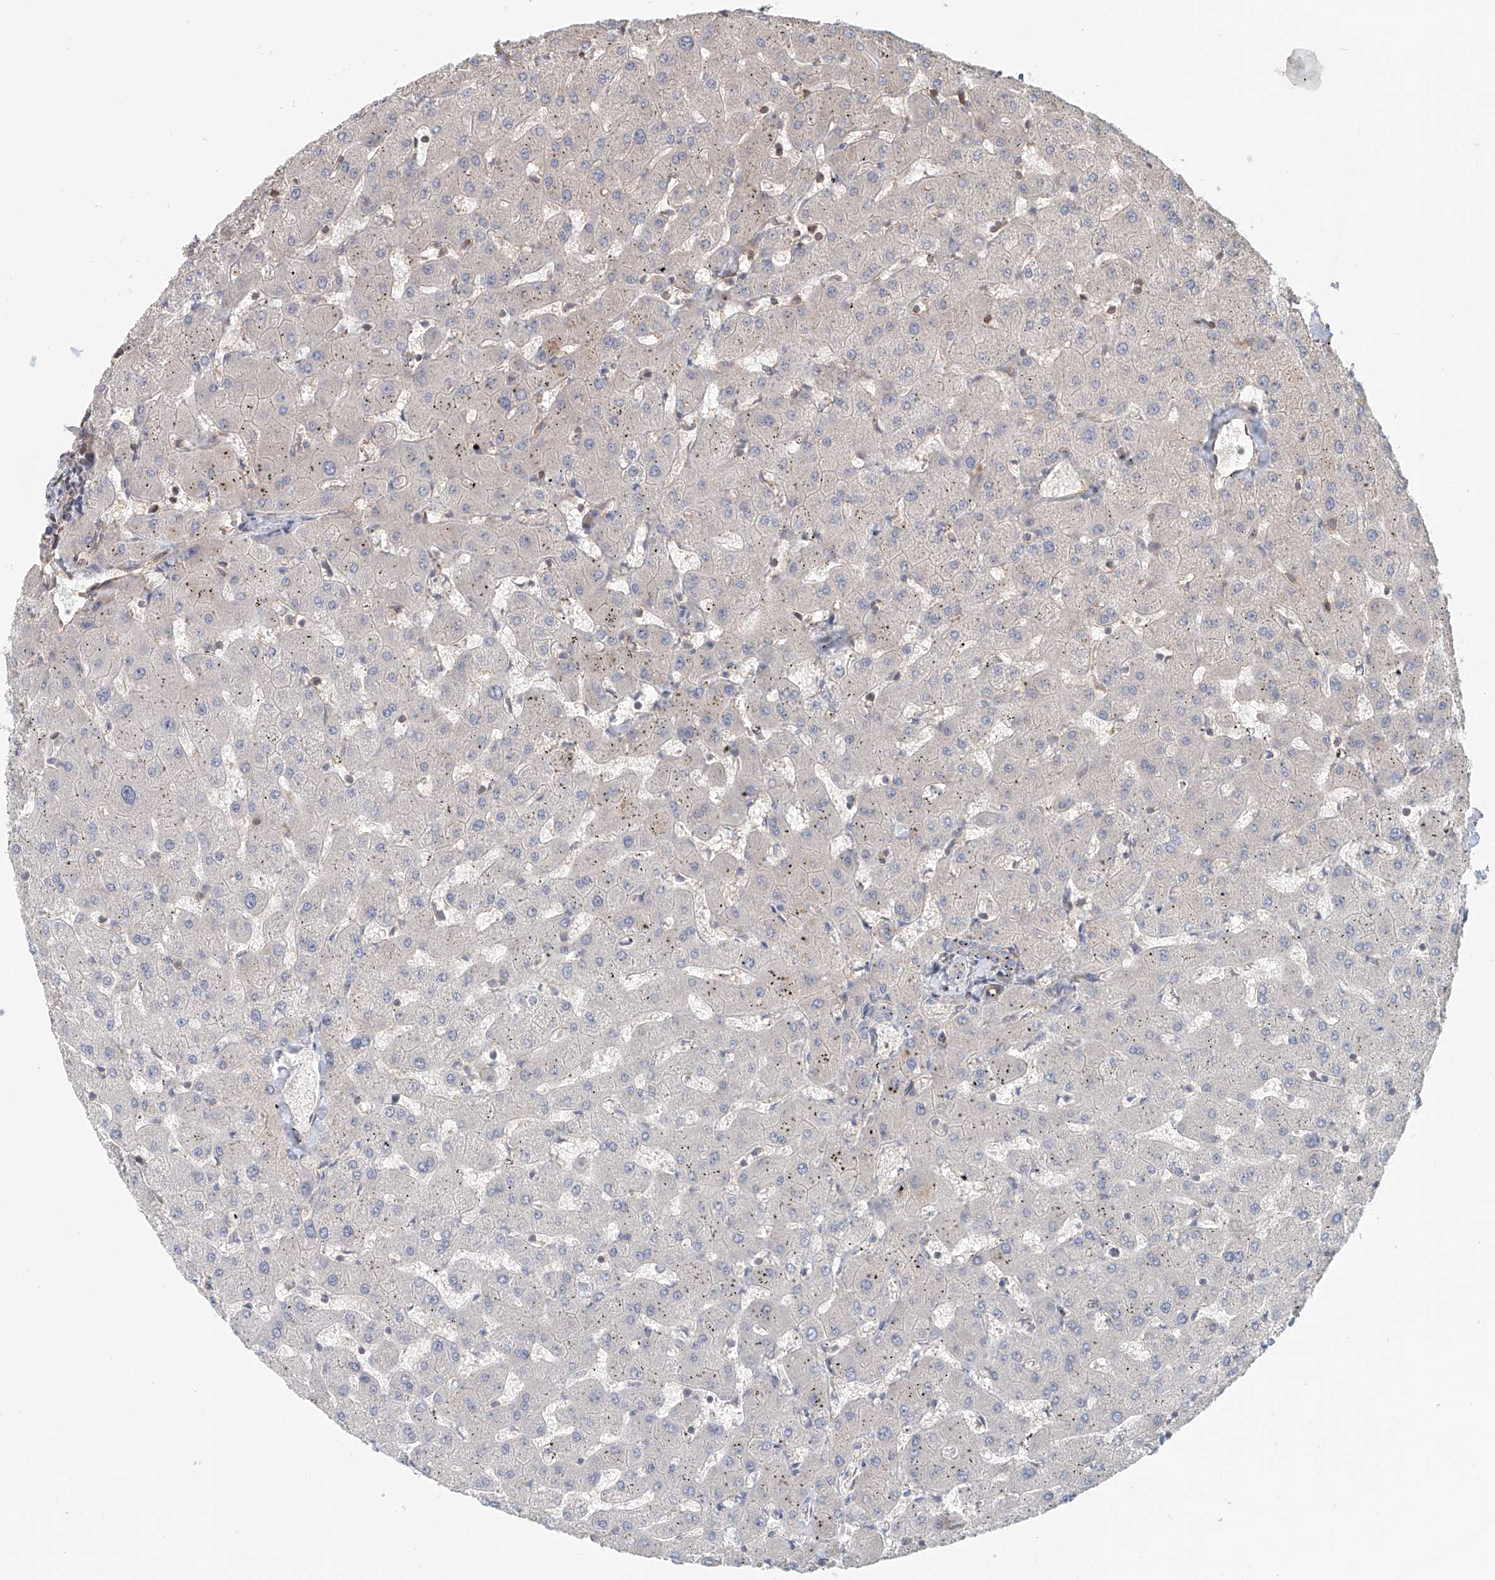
{"staining": {"intensity": "negative", "quantity": "none", "location": "none"}, "tissue": "liver", "cell_type": "Cholangiocytes", "image_type": "normal", "snomed": [{"axis": "morphology", "description": "Normal tissue, NOS"}, {"axis": "topography", "description": "Liver"}], "caption": "The photomicrograph displays no significant expression in cholangiocytes of liver. (DAB immunohistochemistry, high magnification).", "gene": "FRYL", "patient": {"sex": "female", "age": 63}}